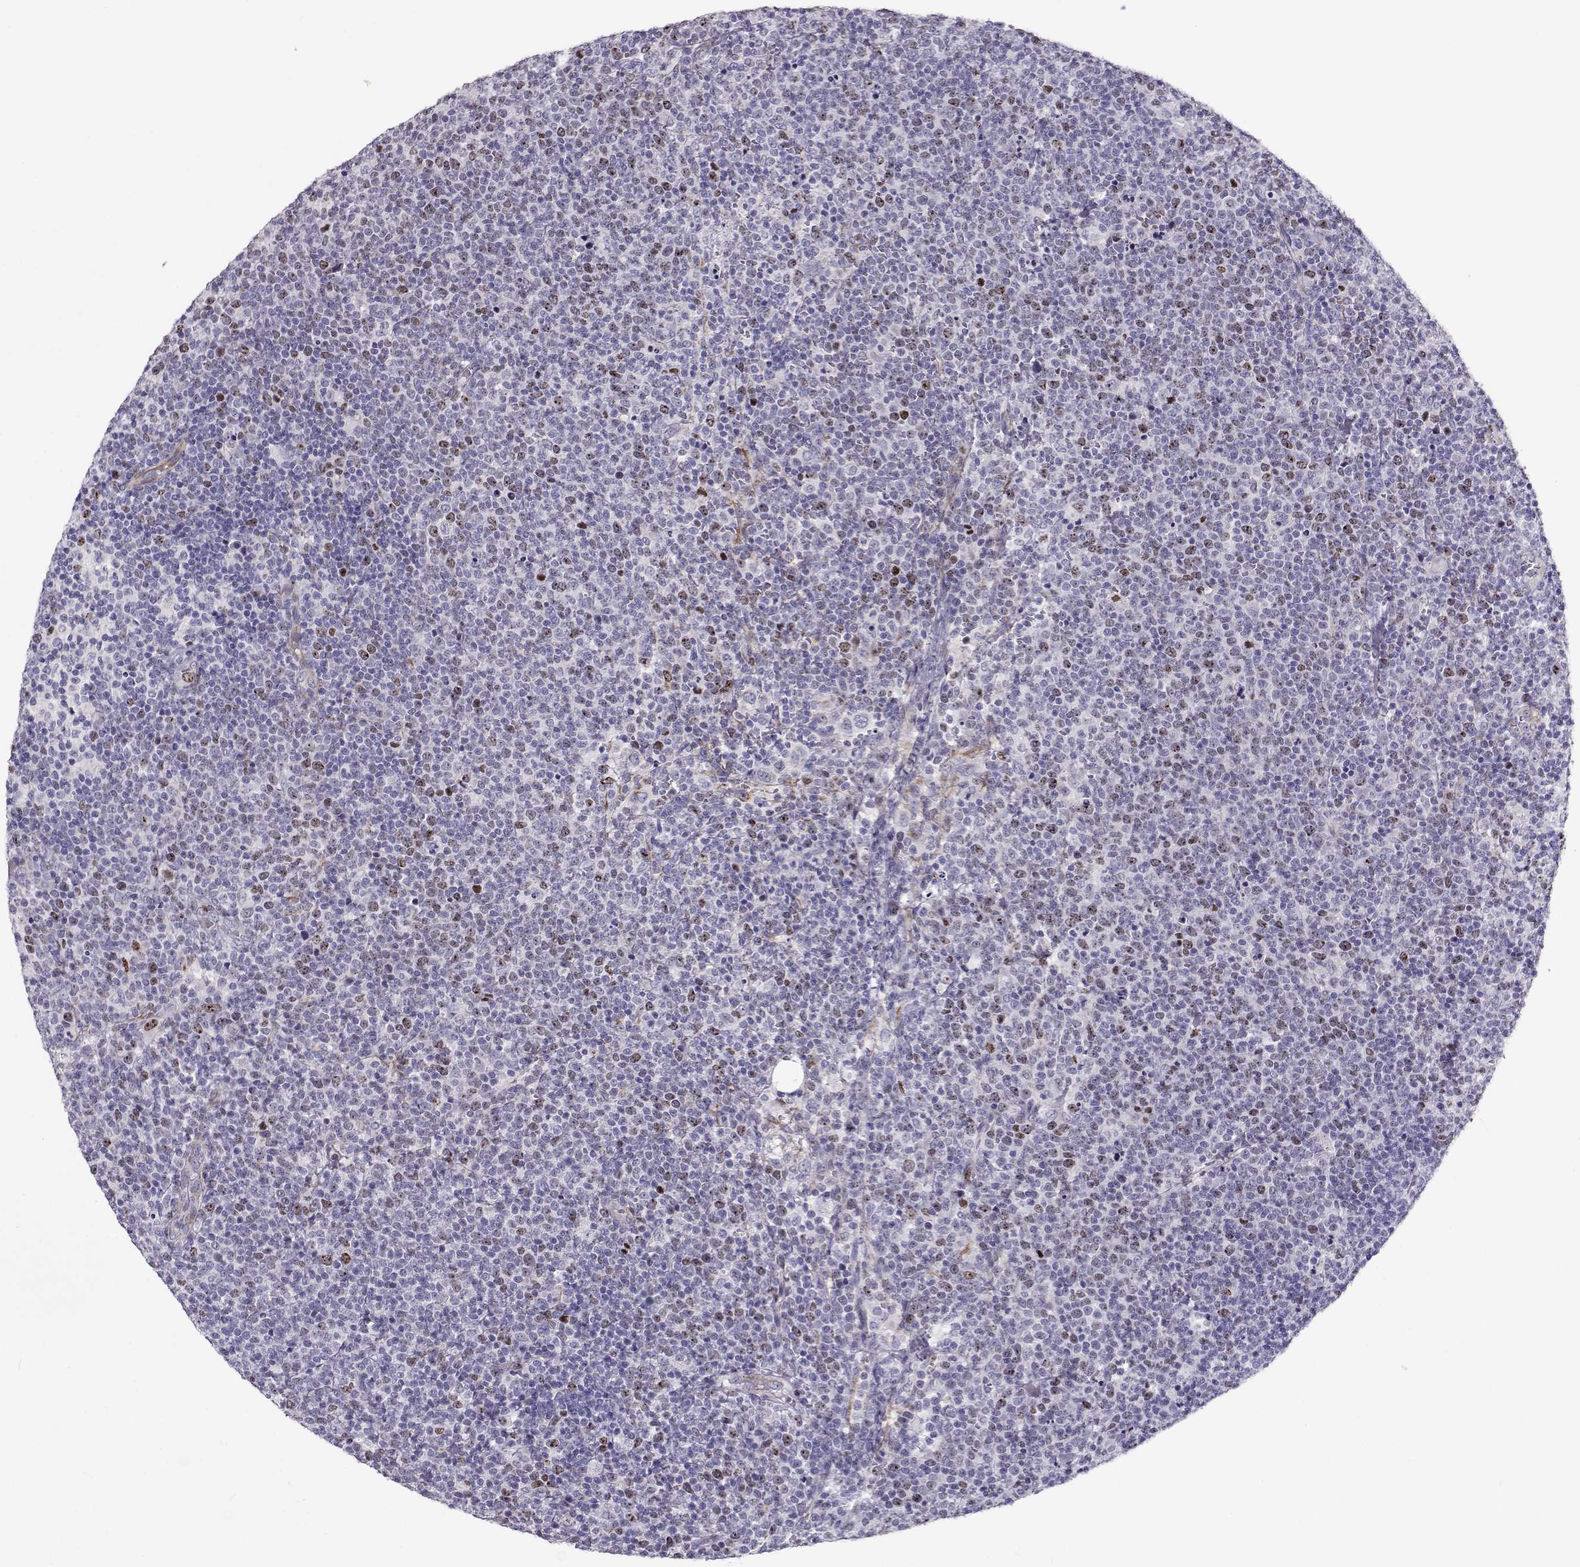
{"staining": {"intensity": "weak", "quantity": "<25%", "location": "nuclear"}, "tissue": "lymphoma", "cell_type": "Tumor cells", "image_type": "cancer", "snomed": [{"axis": "morphology", "description": "Malignant lymphoma, non-Hodgkin's type, High grade"}, {"axis": "topography", "description": "Lymph node"}], "caption": "Protein analysis of high-grade malignant lymphoma, non-Hodgkin's type shows no significant staining in tumor cells.", "gene": "NPW", "patient": {"sex": "male", "age": 61}}